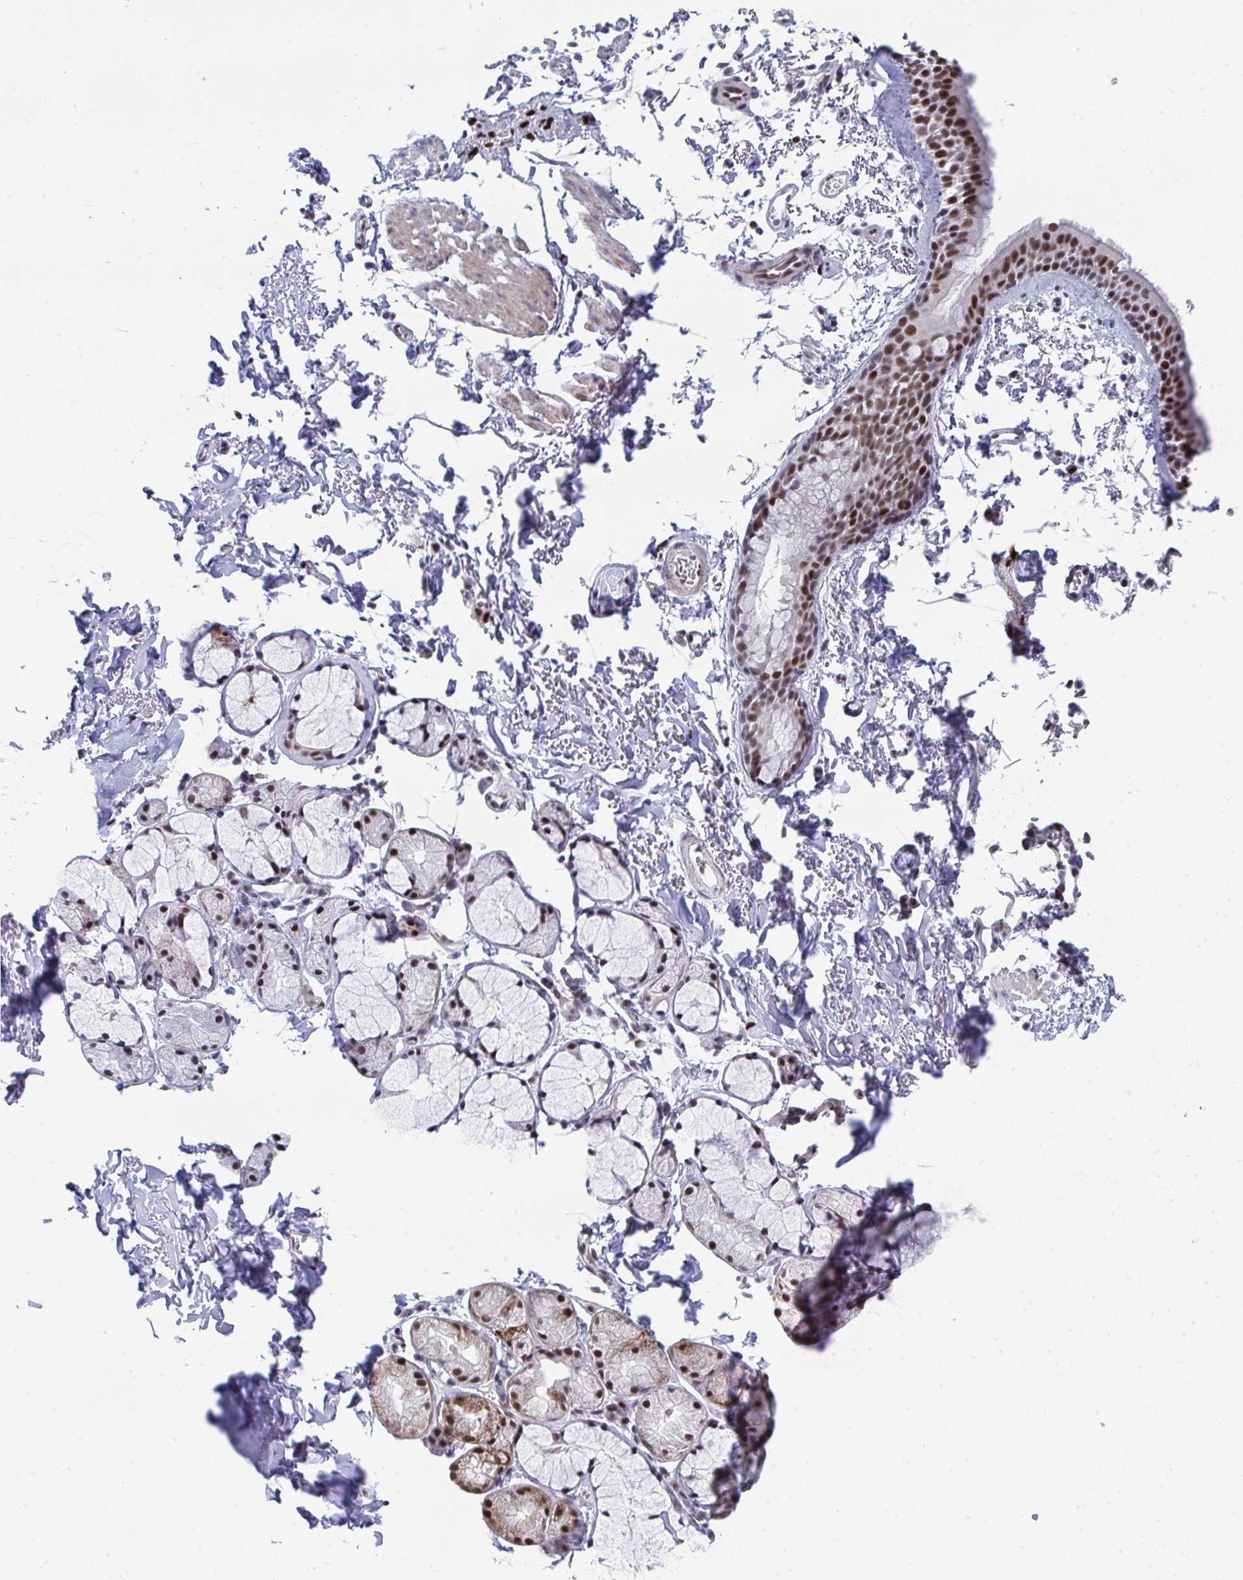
{"staining": {"intensity": "strong", "quantity": ">75%", "location": "nuclear"}, "tissue": "bronchus", "cell_type": "Respiratory epithelial cells", "image_type": "normal", "snomed": [{"axis": "morphology", "description": "Normal tissue, NOS"}, {"axis": "topography", "description": "Cartilage tissue"}, {"axis": "topography", "description": "Bronchus"}, {"axis": "topography", "description": "Peripheral nerve tissue"}], "caption": "A histopathology image of human bronchus stained for a protein displays strong nuclear brown staining in respiratory epithelial cells.", "gene": "JDP2", "patient": {"sex": "female", "age": 59}}